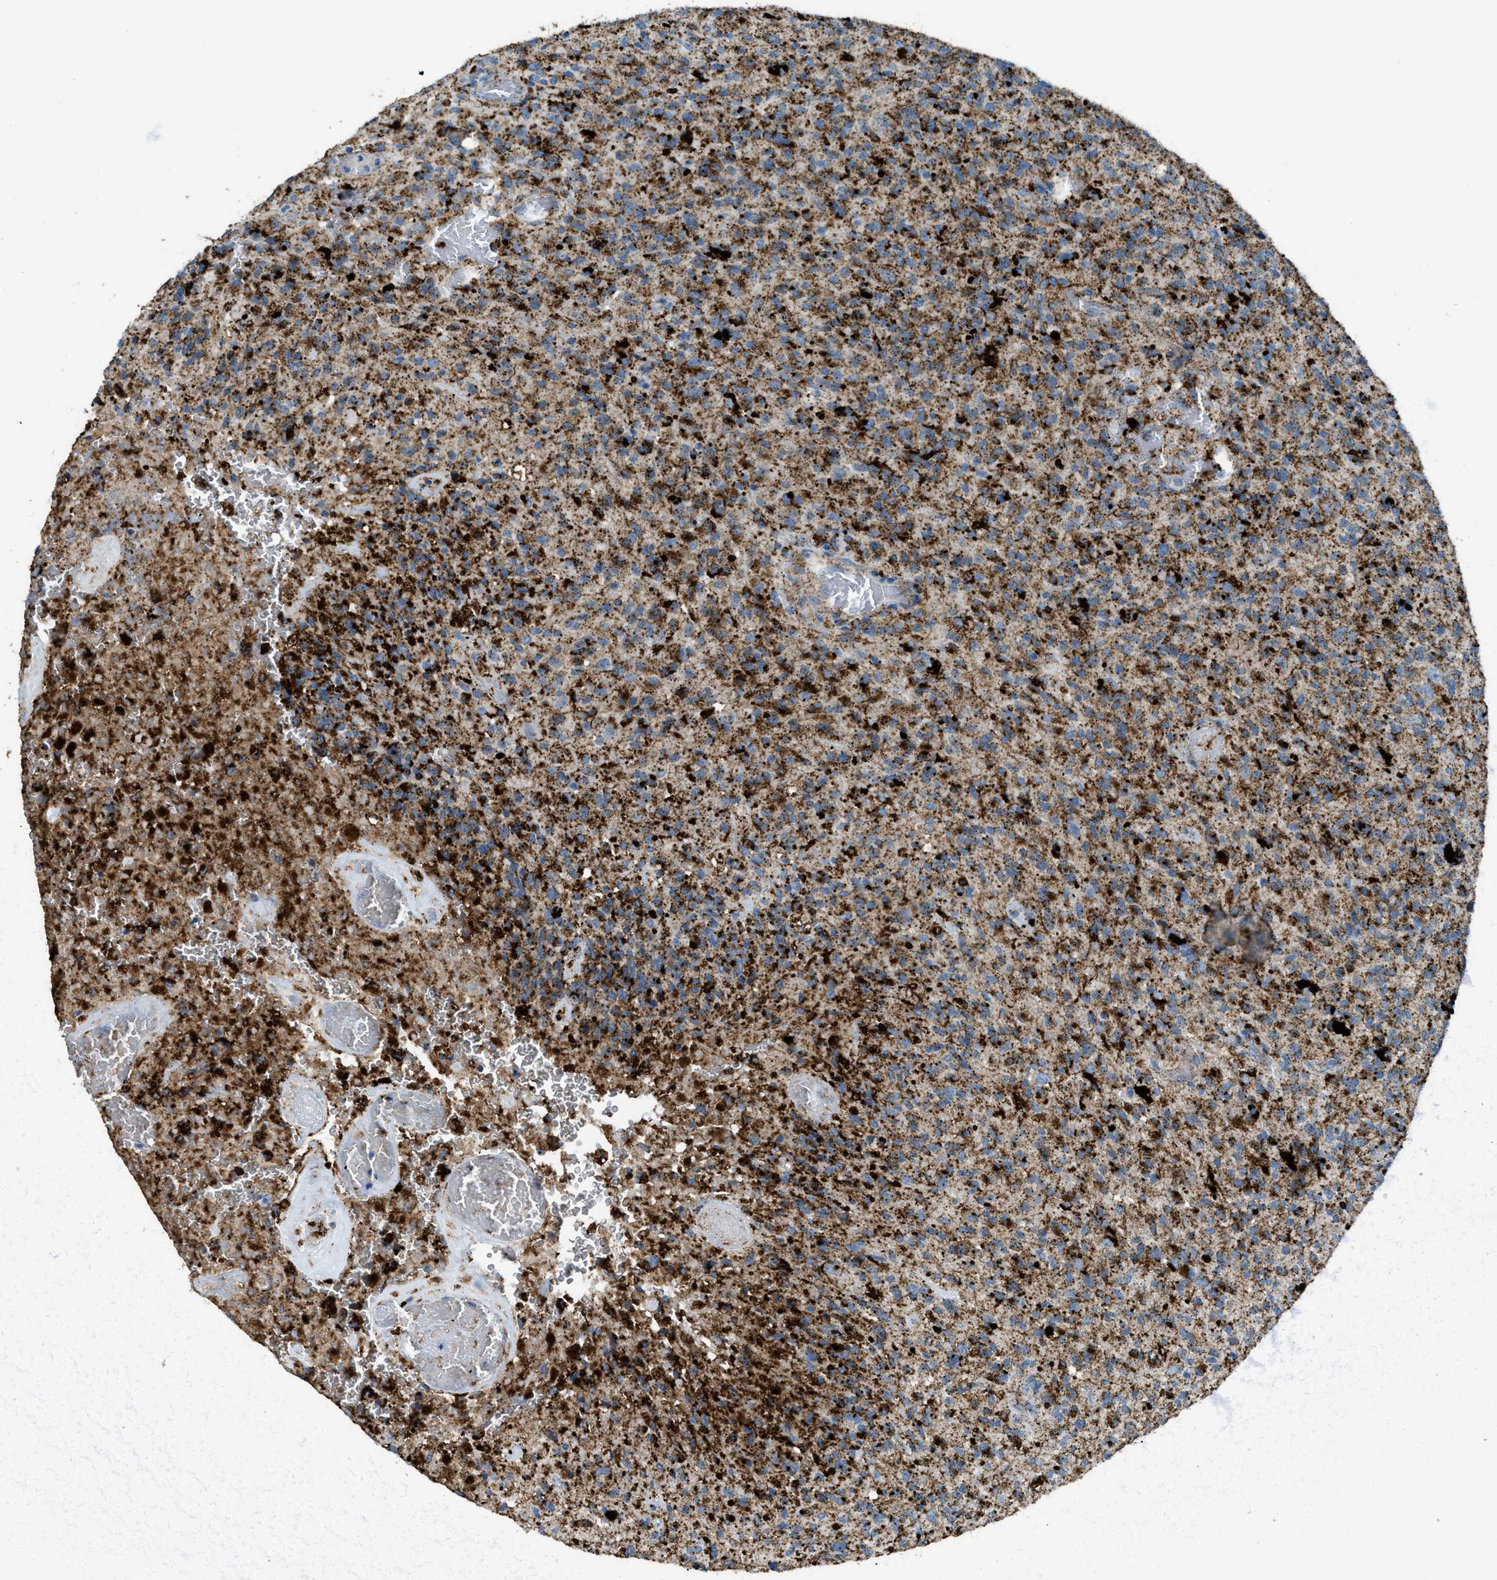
{"staining": {"intensity": "strong", "quantity": ">75%", "location": "cytoplasmic/membranous"}, "tissue": "glioma", "cell_type": "Tumor cells", "image_type": "cancer", "snomed": [{"axis": "morphology", "description": "Glioma, malignant, High grade"}, {"axis": "topography", "description": "Brain"}], "caption": "IHC photomicrograph of glioma stained for a protein (brown), which demonstrates high levels of strong cytoplasmic/membranous staining in about >75% of tumor cells.", "gene": "SCARB2", "patient": {"sex": "male", "age": 71}}